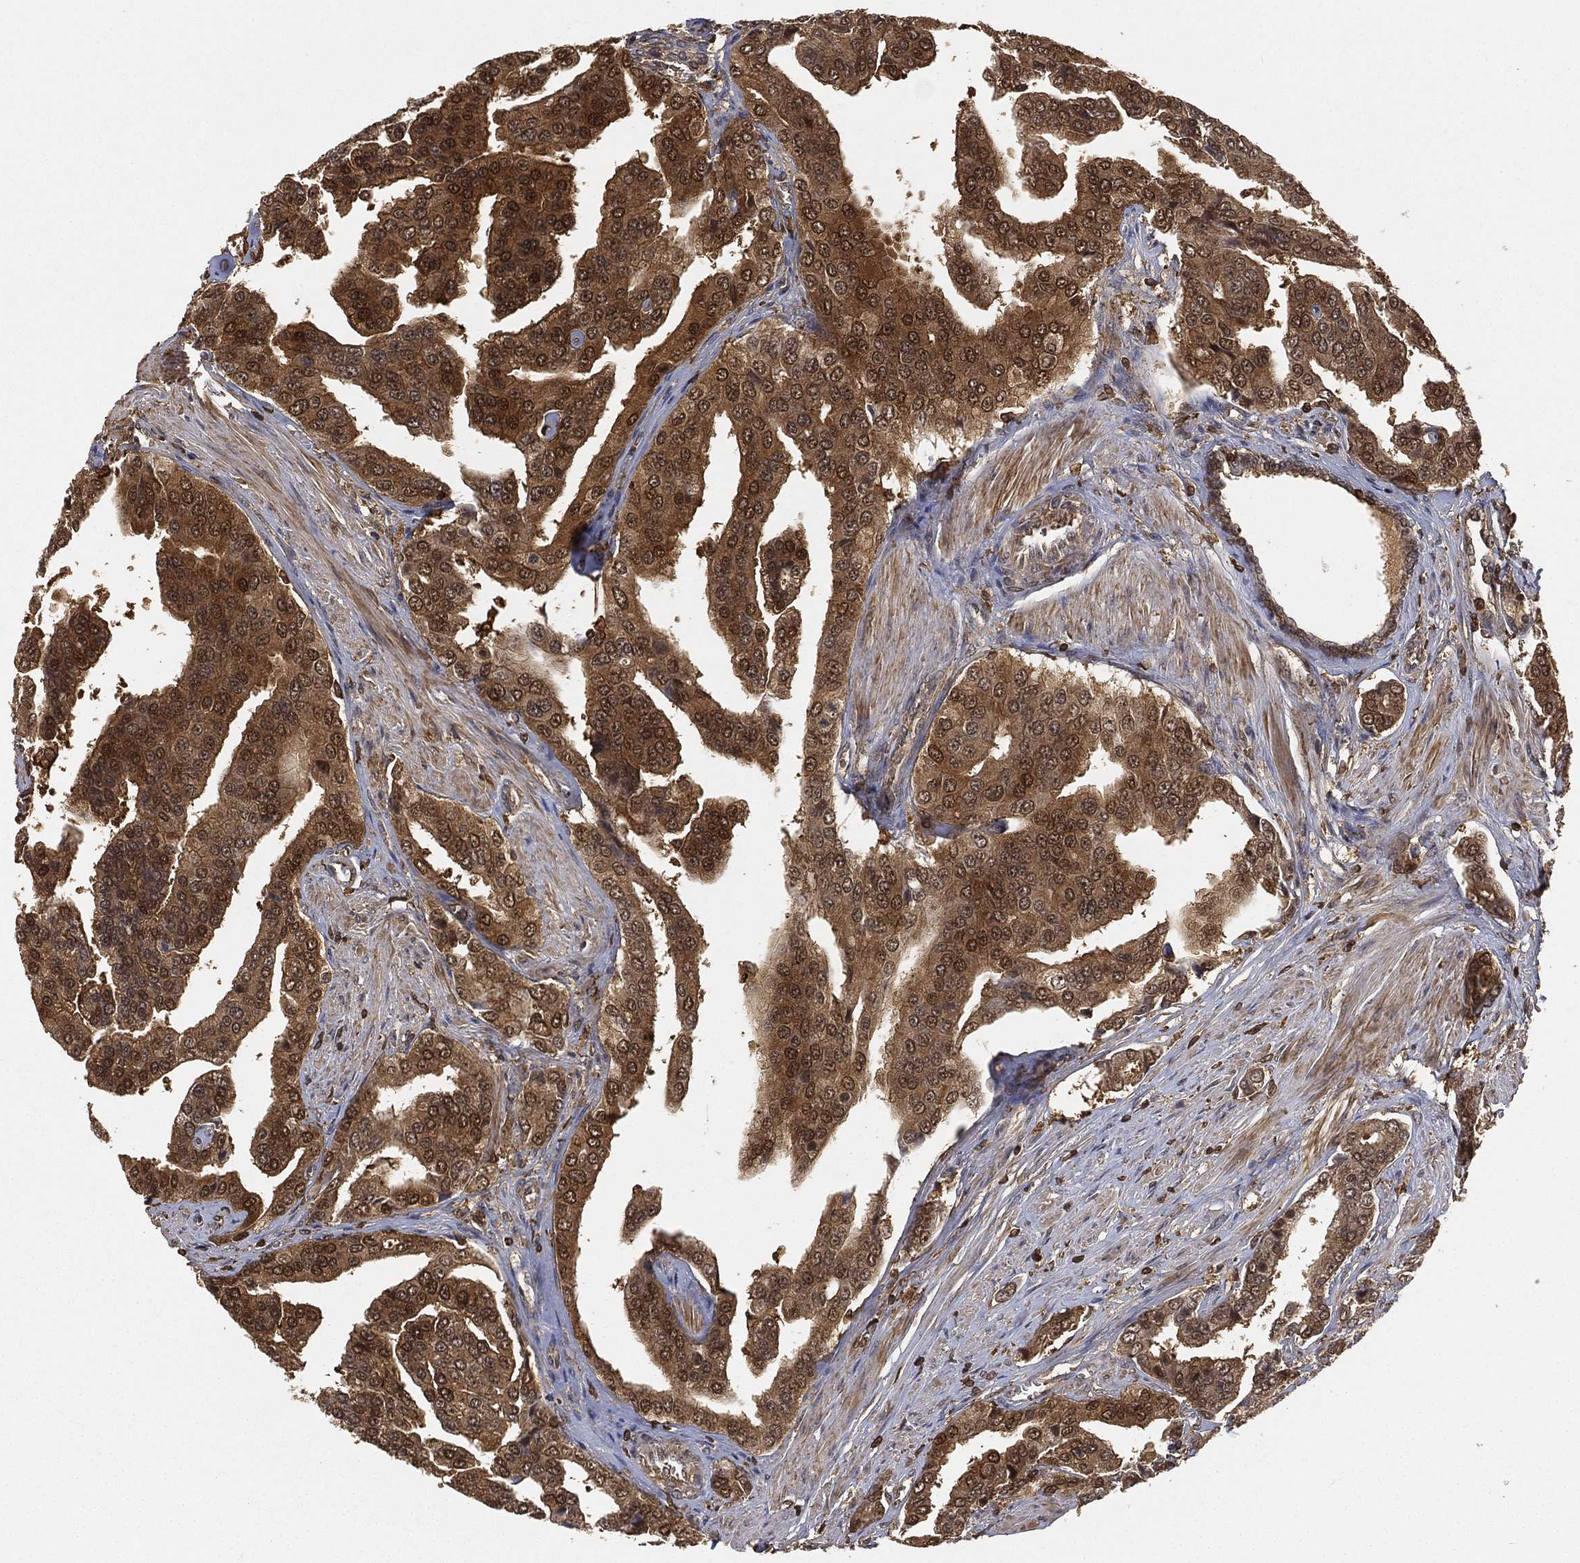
{"staining": {"intensity": "strong", "quantity": ">75%", "location": "cytoplasmic/membranous,nuclear"}, "tissue": "prostate cancer", "cell_type": "Tumor cells", "image_type": "cancer", "snomed": [{"axis": "morphology", "description": "Adenocarcinoma, NOS"}, {"axis": "topography", "description": "Prostate and seminal vesicle, NOS"}, {"axis": "topography", "description": "Prostate"}], "caption": "Tumor cells demonstrate strong cytoplasmic/membranous and nuclear expression in approximately >75% of cells in prostate adenocarcinoma.", "gene": "CRYL1", "patient": {"sex": "male", "age": 69}}